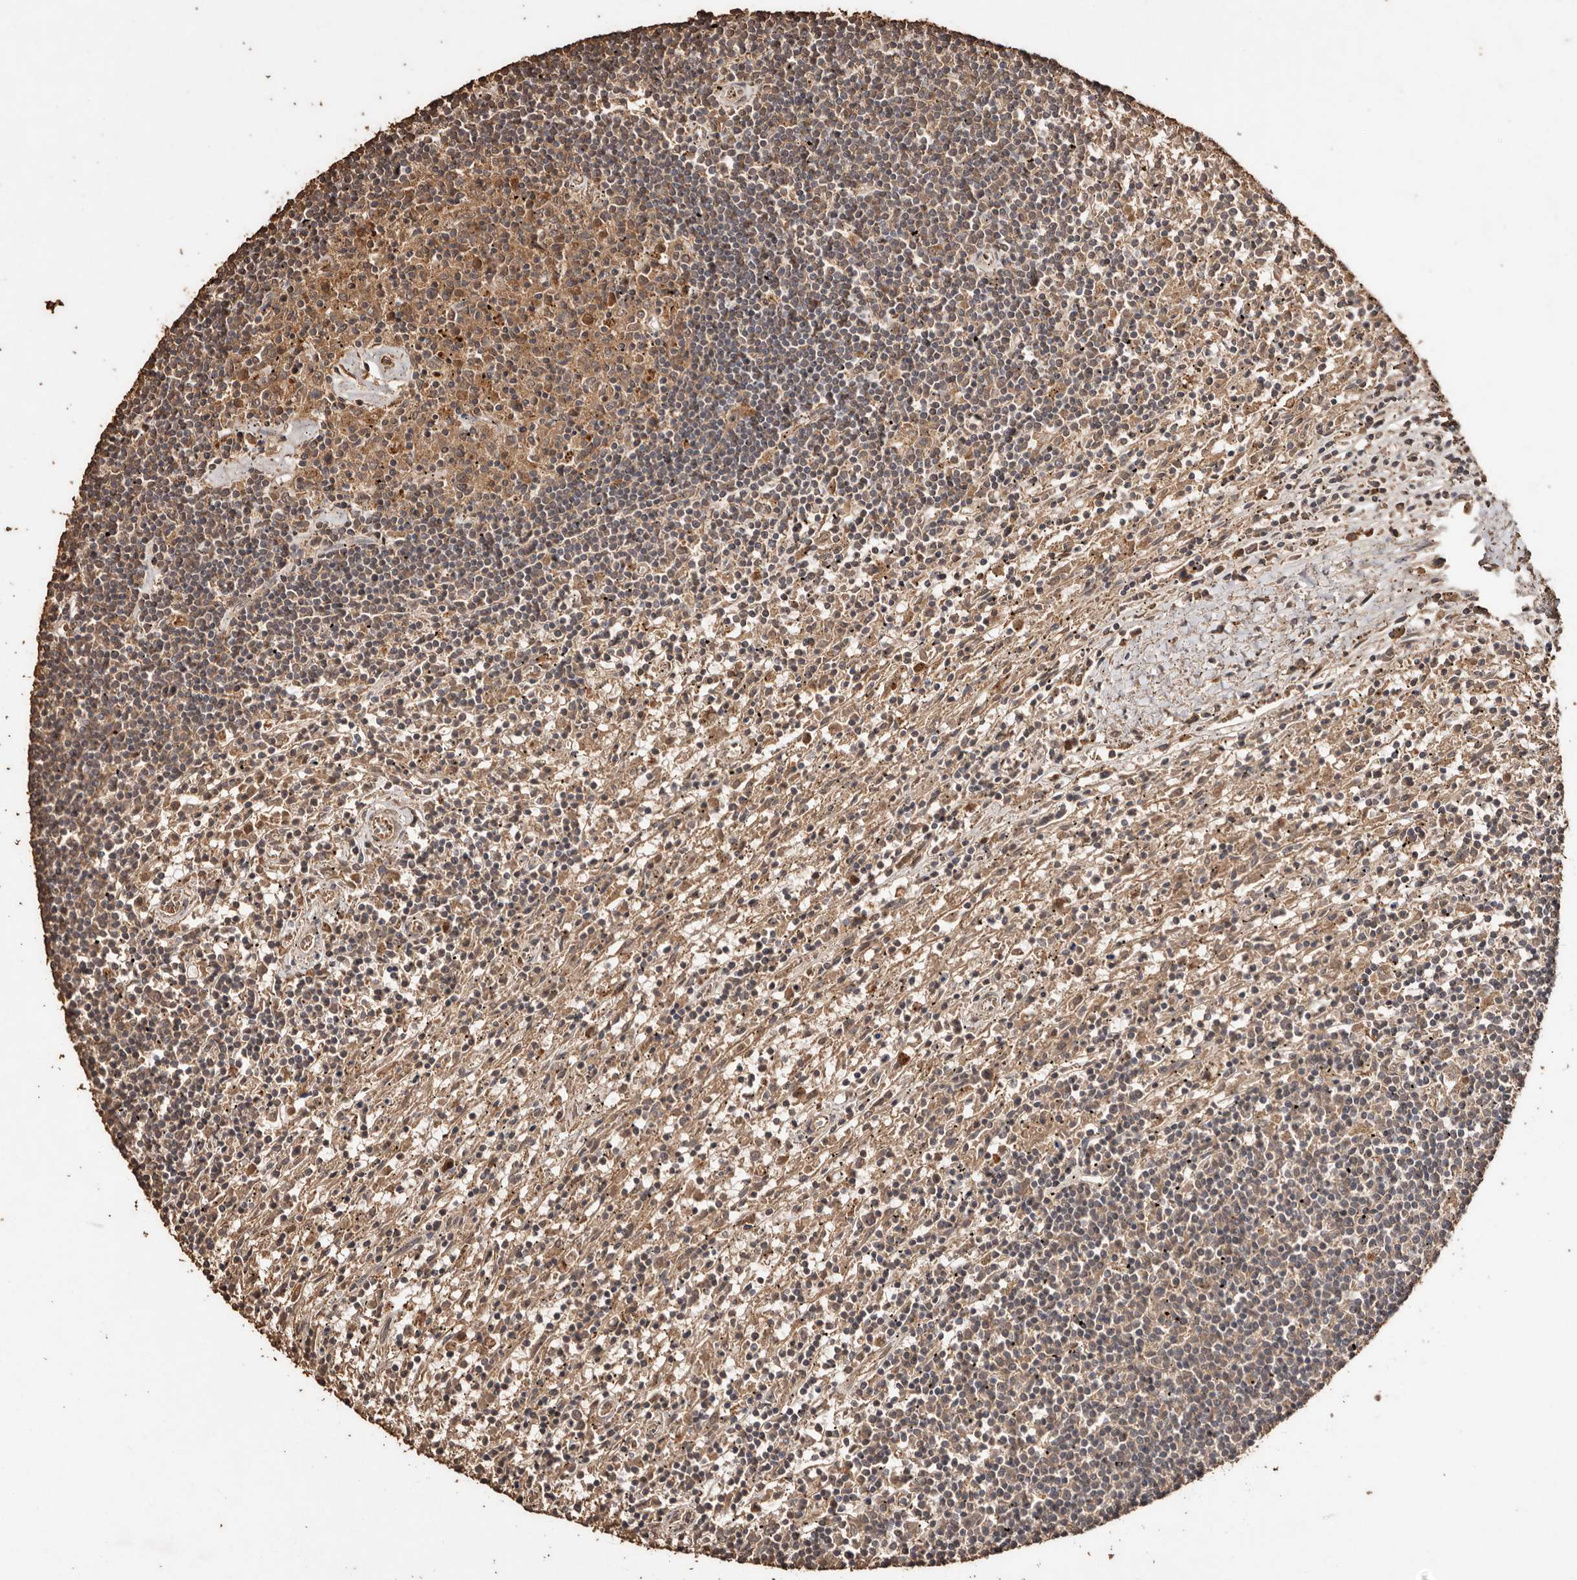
{"staining": {"intensity": "moderate", "quantity": "<25%", "location": "cytoplasmic/membranous"}, "tissue": "lymphoma", "cell_type": "Tumor cells", "image_type": "cancer", "snomed": [{"axis": "morphology", "description": "Malignant lymphoma, non-Hodgkin's type, Low grade"}, {"axis": "topography", "description": "Spleen"}], "caption": "Lymphoma stained with DAB (3,3'-diaminobenzidine) immunohistochemistry exhibits low levels of moderate cytoplasmic/membranous staining in approximately <25% of tumor cells. (DAB IHC, brown staining for protein, blue staining for nuclei).", "gene": "PKDCC", "patient": {"sex": "male", "age": 76}}